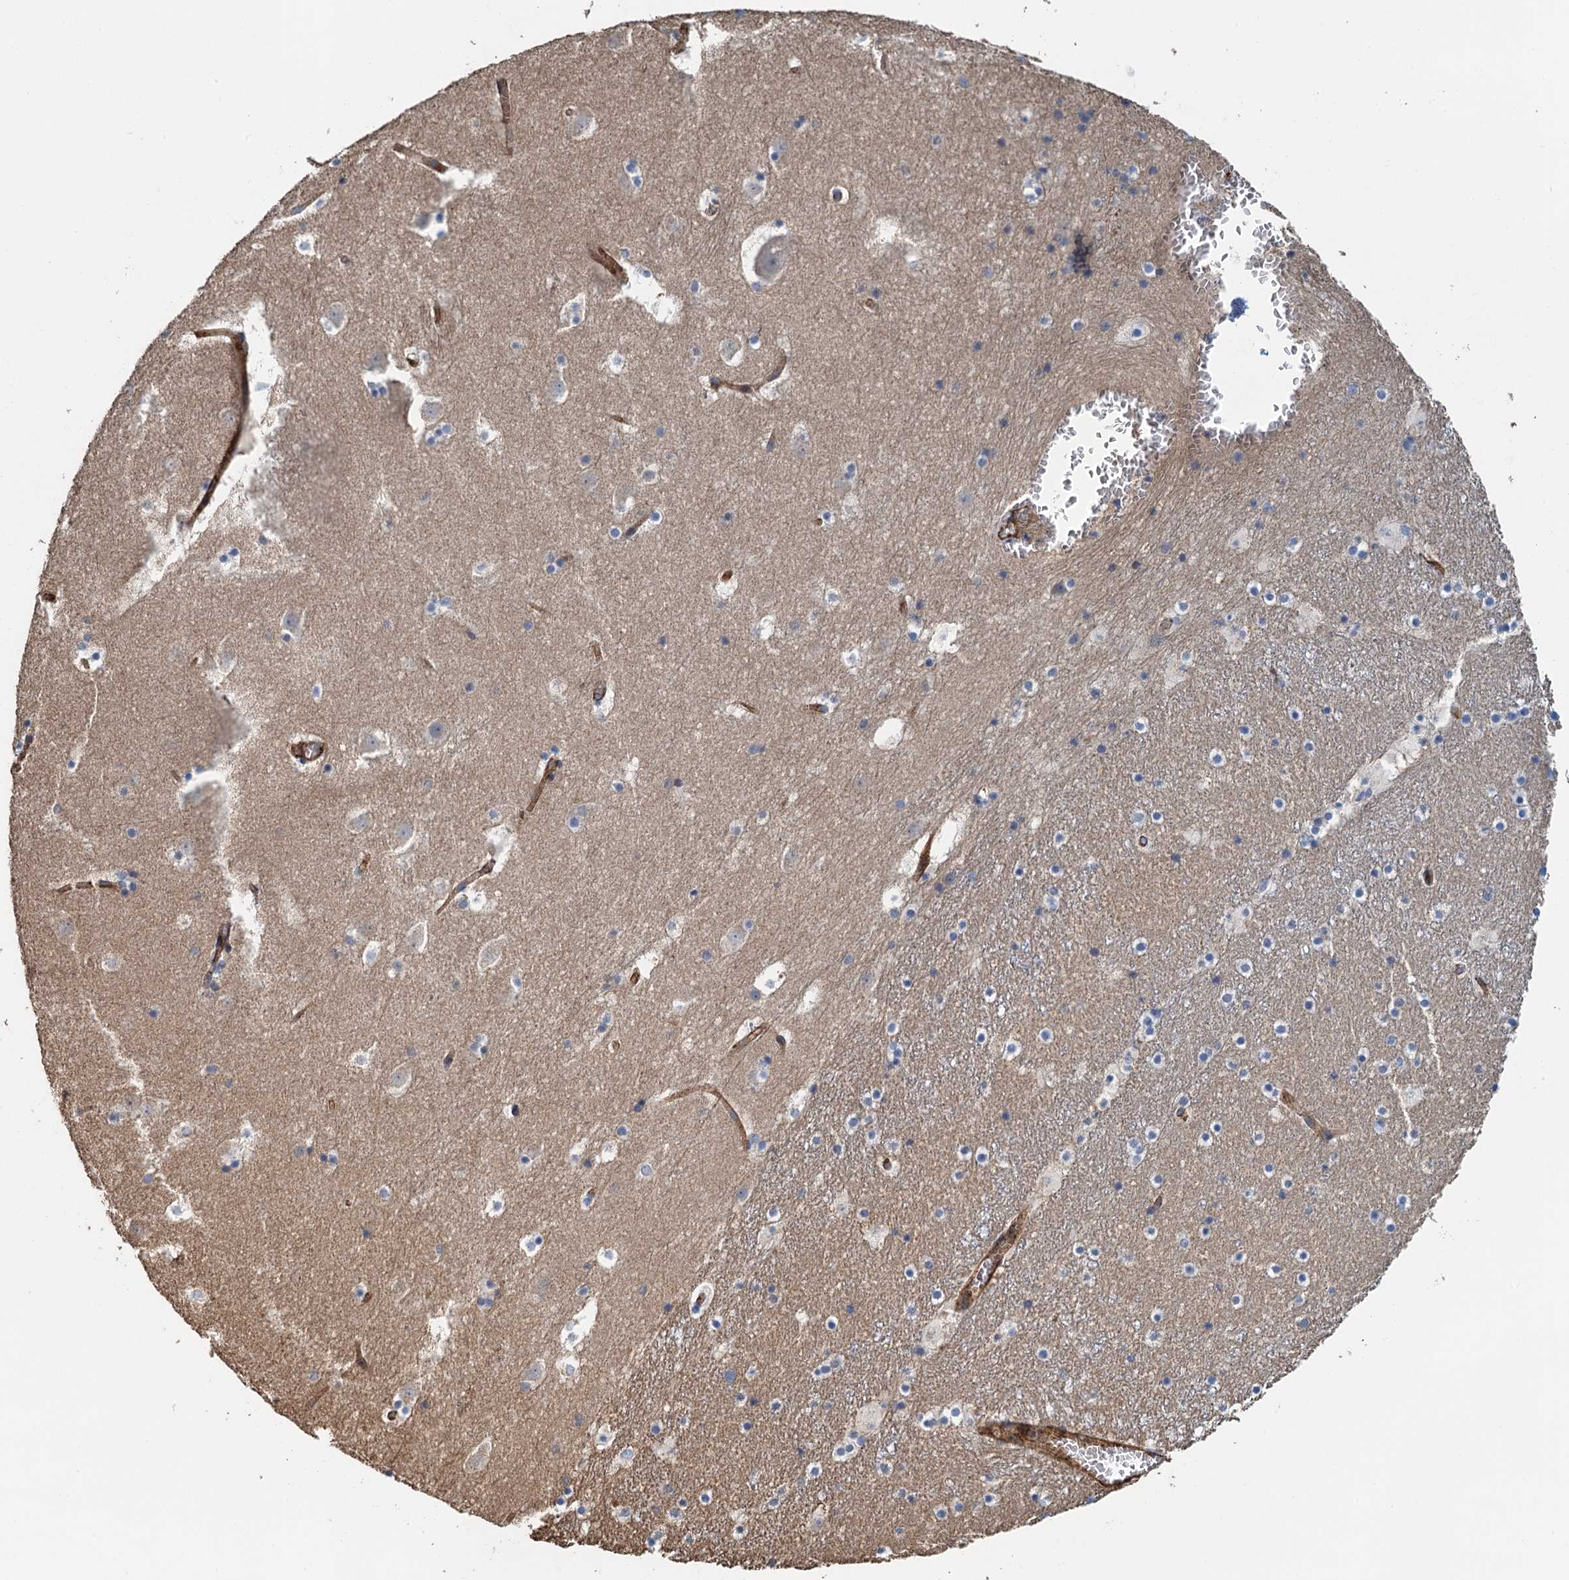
{"staining": {"intensity": "negative", "quantity": "none", "location": "none"}, "tissue": "caudate", "cell_type": "Glial cells", "image_type": "normal", "snomed": [{"axis": "morphology", "description": "Normal tissue, NOS"}, {"axis": "topography", "description": "Lateral ventricle wall"}], "caption": "Immunohistochemistry (IHC) histopathology image of unremarkable caudate: caudate stained with DAB (3,3'-diaminobenzidine) exhibits no significant protein positivity in glial cells. The staining was performed using DAB to visualize the protein expression in brown, while the nuclei were stained in blue with hematoxylin (Magnification: 20x).", "gene": "PPP1R14D", "patient": {"sex": "male", "age": 45}}